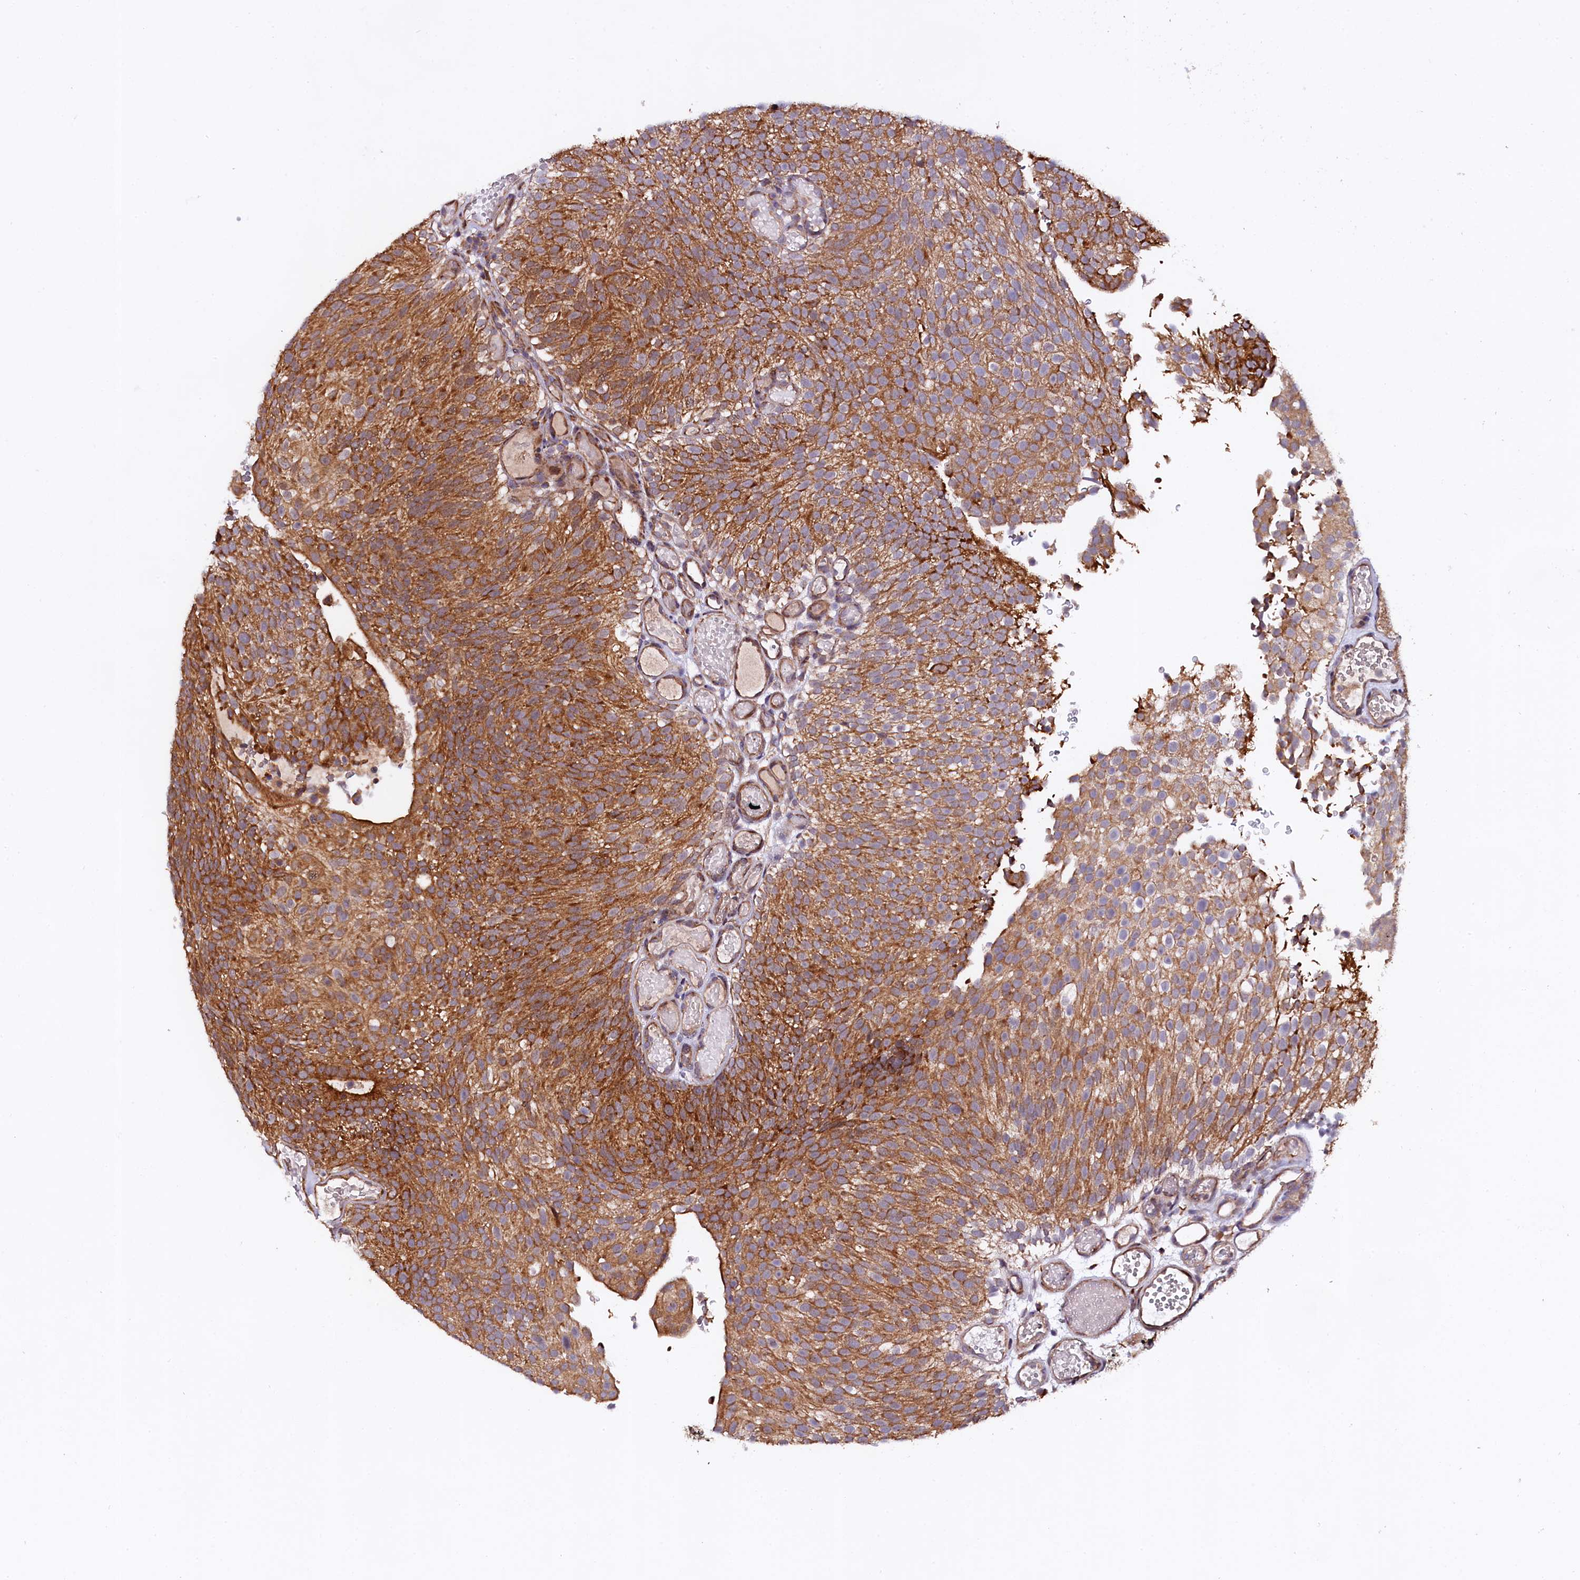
{"staining": {"intensity": "strong", "quantity": ">75%", "location": "cytoplasmic/membranous"}, "tissue": "urothelial cancer", "cell_type": "Tumor cells", "image_type": "cancer", "snomed": [{"axis": "morphology", "description": "Urothelial carcinoma, Low grade"}, {"axis": "topography", "description": "Urinary bladder"}], "caption": "High-power microscopy captured an IHC micrograph of low-grade urothelial carcinoma, revealing strong cytoplasmic/membranous expression in approximately >75% of tumor cells.", "gene": "DOHH", "patient": {"sex": "male", "age": 78}}